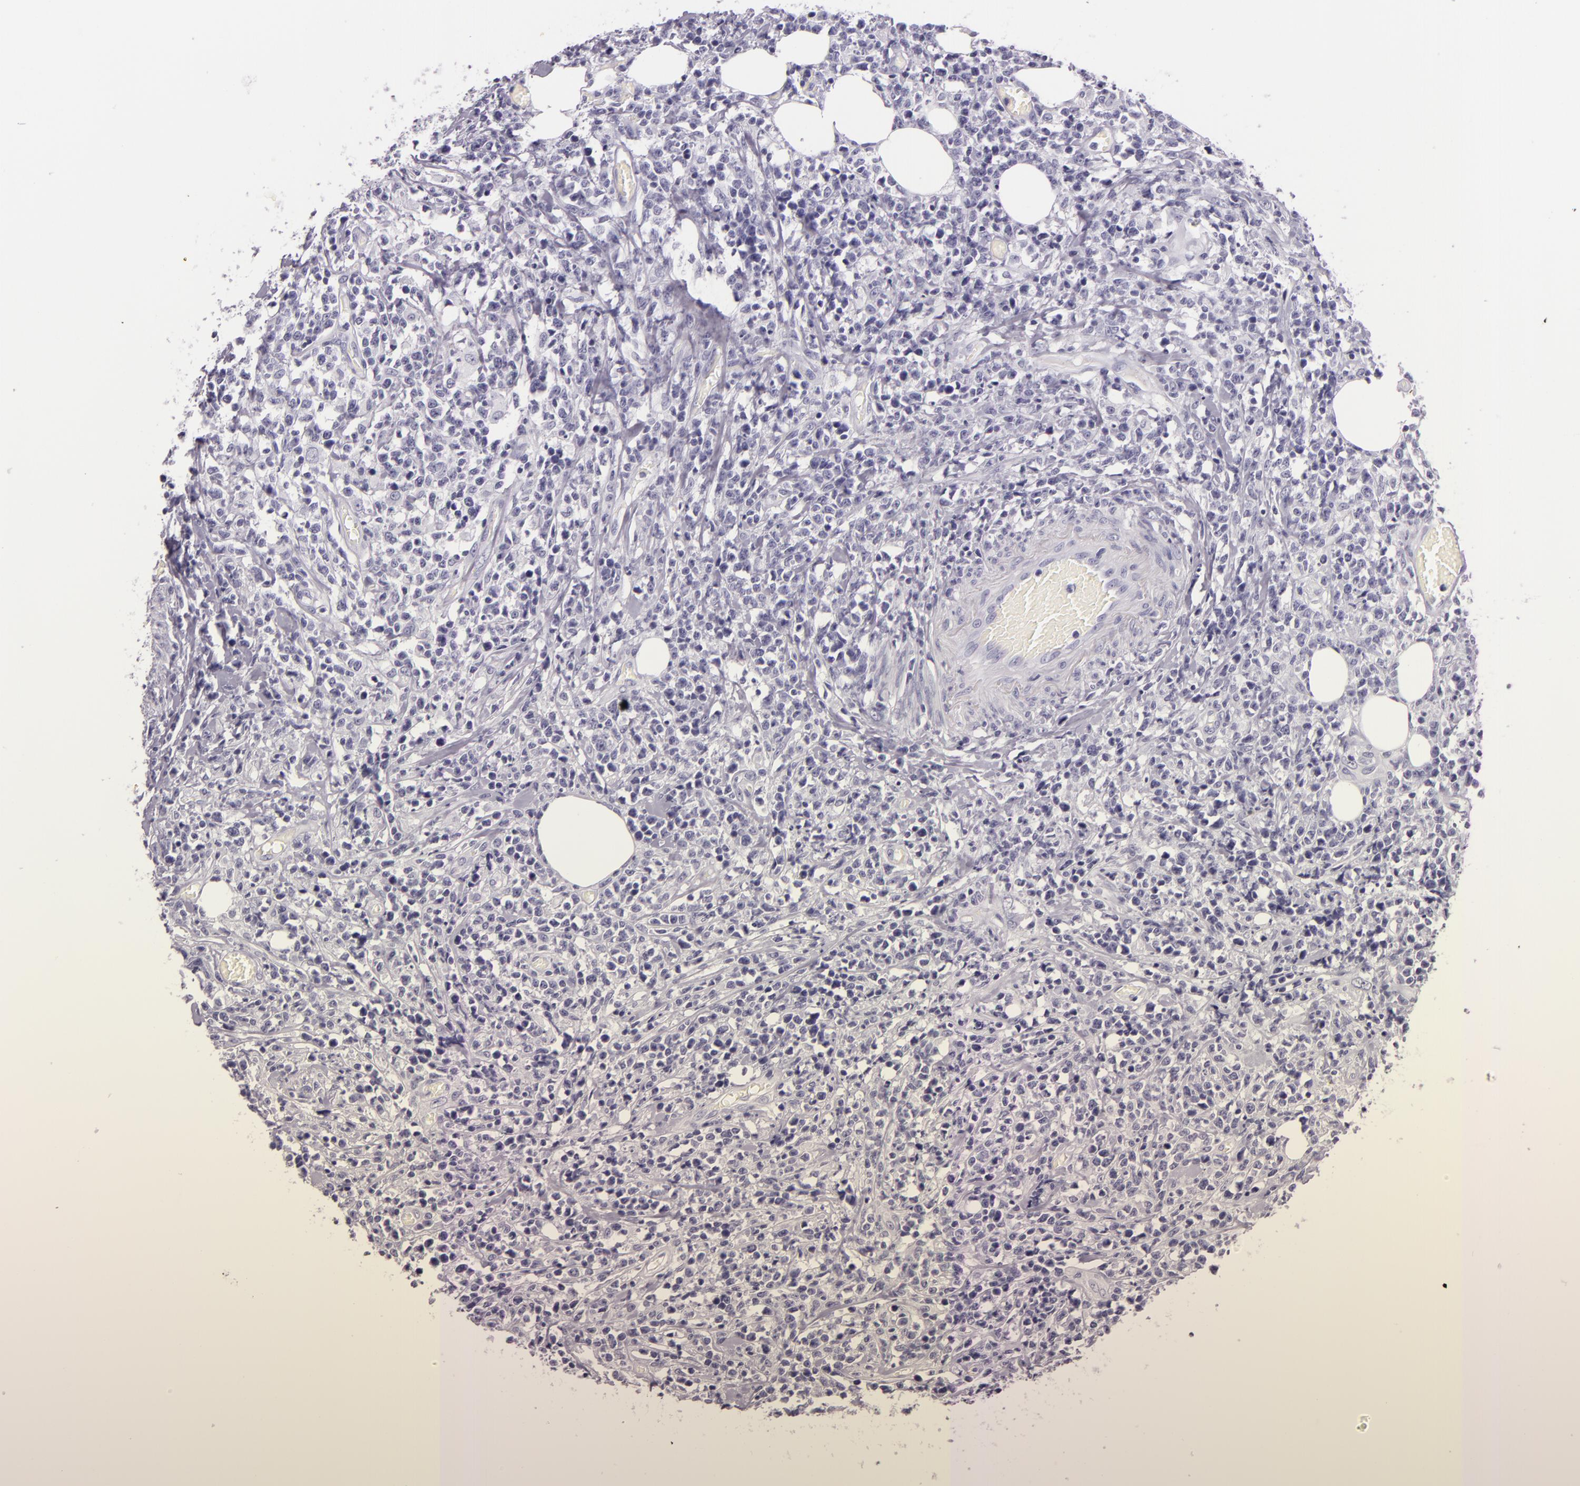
{"staining": {"intensity": "negative", "quantity": "none", "location": "none"}, "tissue": "lymphoma", "cell_type": "Tumor cells", "image_type": "cancer", "snomed": [{"axis": "morphology", "description": "Malignant lymphoma, non-Hodgkin's type, High grade"}, {"axis": "topography", "description": "Colon"}], "caption": "Immunohistochemistry (IHC) image of high-grade malignant lymphoma, non-Hodgkin's type stained for a protein (brown), which demonstrates no positivity in tumor cells.", "gene": "DLG4", "patient": {"sex": "male", "age": 82}}